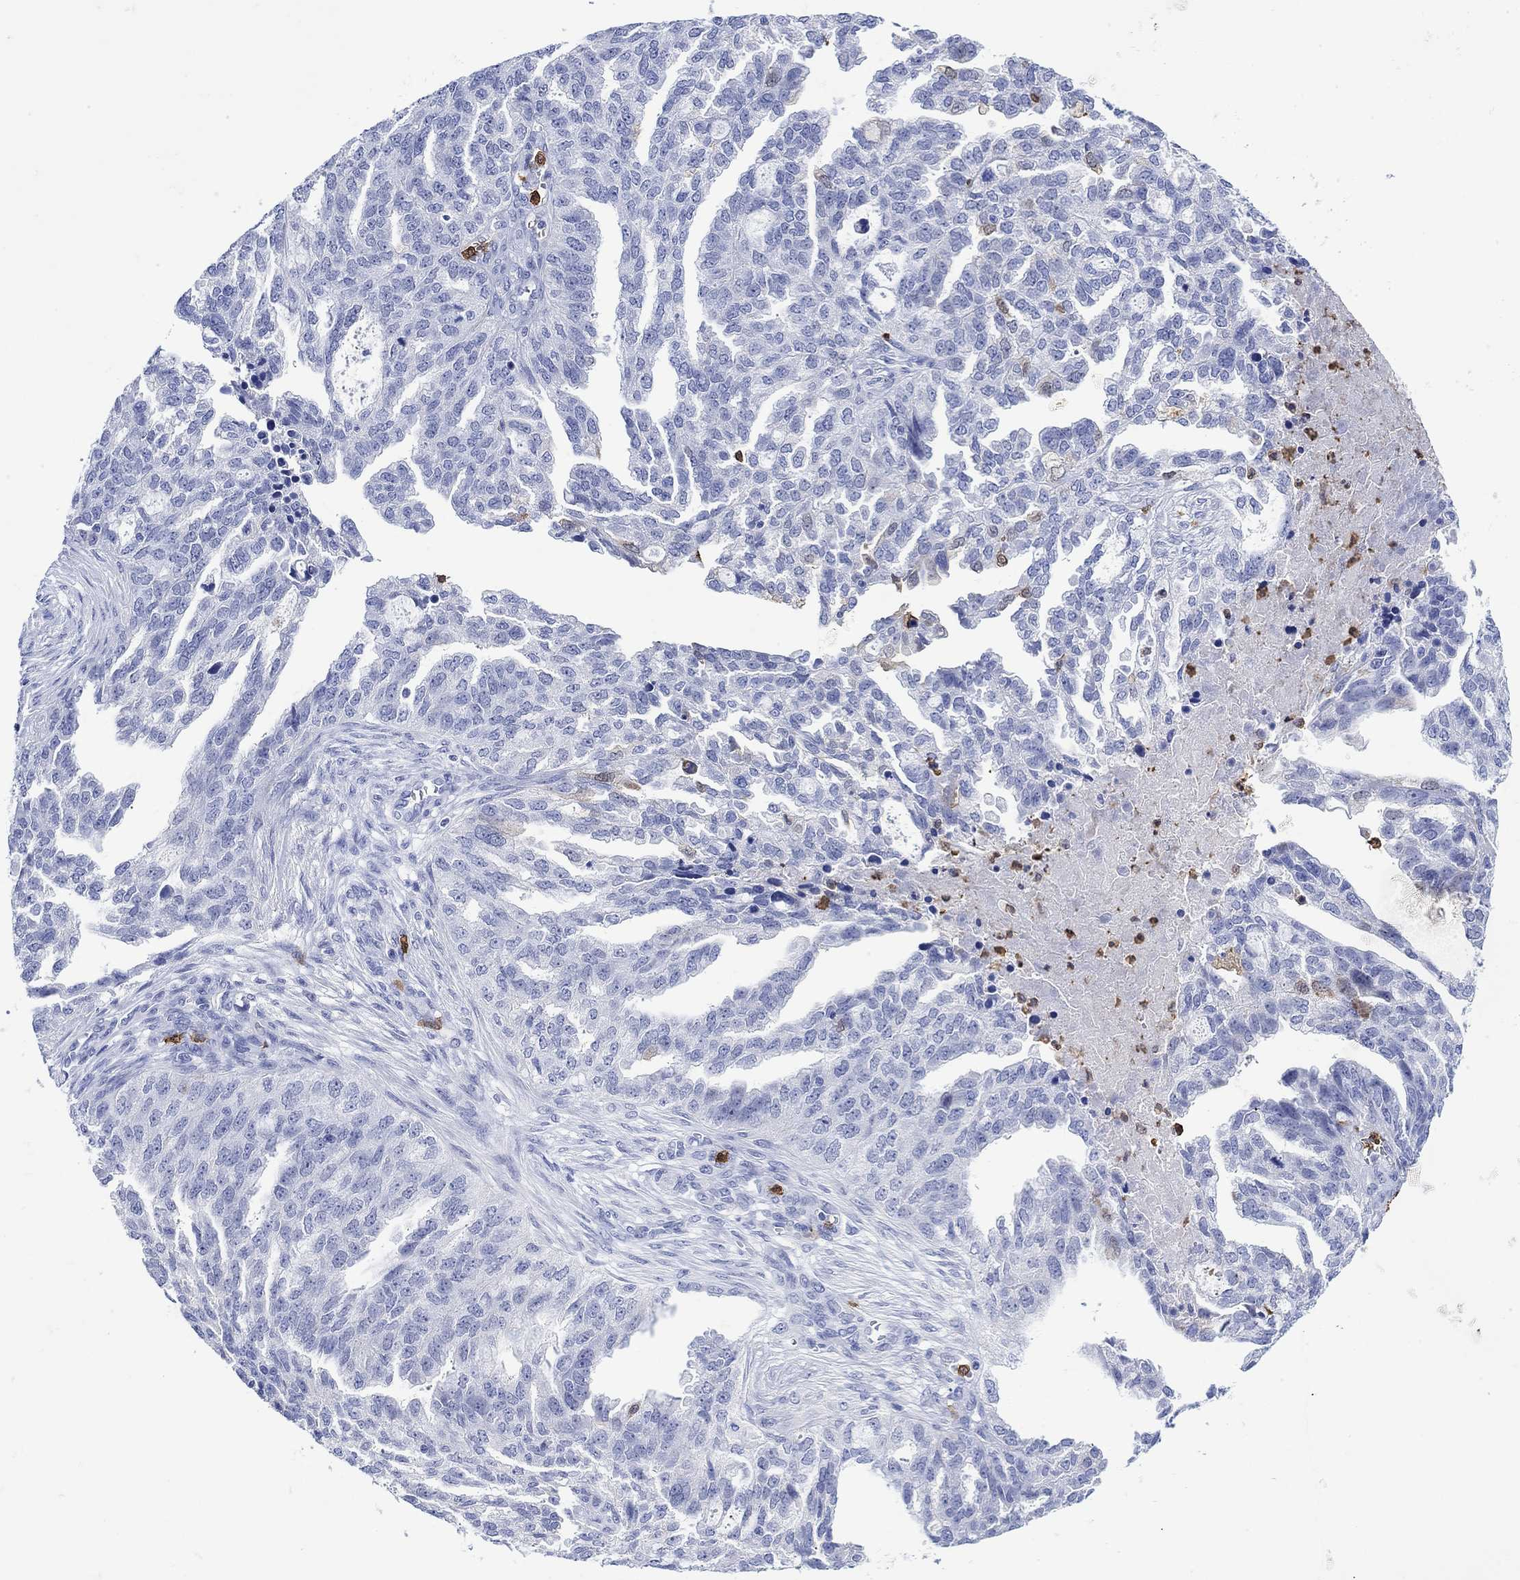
{"staining": {"intensity": "negative", "quantity": "none", "location": "none"}, "tissue": "ovarian cancer", "cell_type": "Tumor cells", "image_type": "cancer", "snomed": [{"axis": "morphology", "description": "Cystadenocarcinoma, serous, NOS"}, {"axis": "topography", "description": "Ovary"}], "caption": "An image of human ovarian cancer (serous cystadenocarcinoma) is negative for staining in tumor cells.", "gene": "LINGO3", "patient": {"sex": "female", "age": 51}}